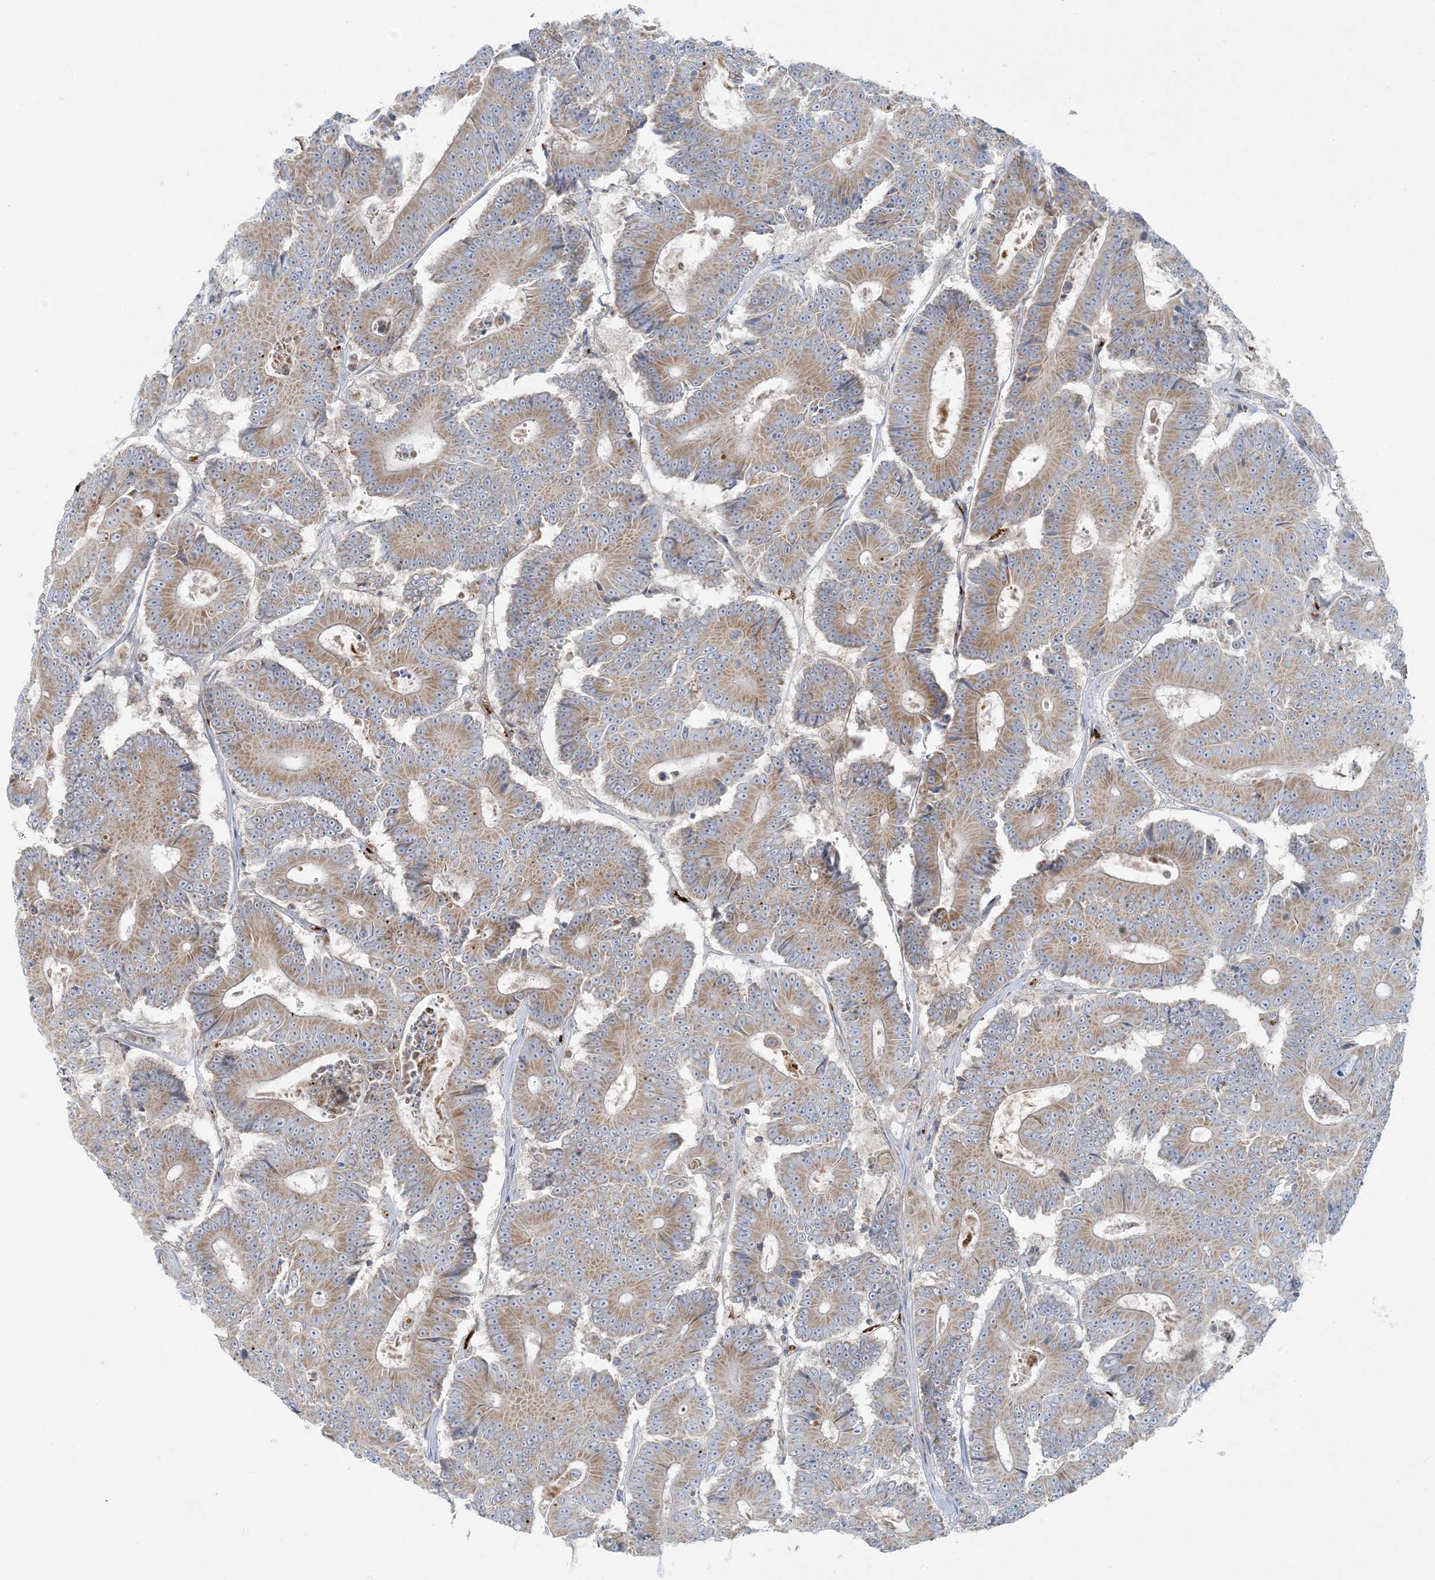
{"staining": {"intensity": "moderate", "quantity": ">75%", "location": "cytoplasmic/membranous"}, "tissue": "colorectal cancer", "cell_type": "Tumor cells", "image_type": "cancer", "snomed": [{"axis": "morphology", "description": "Adenocarcinoma, NOS"}, {"axis": "topography", "description": "Colon"}], "caption": "Moderate cytoplasmic/membranous expression is present in approximately >75% of tumor cells in colorectal adenocarcinoma.", "gene": "PIK3R4", "patient": {"sex": "male", "age": 83}}